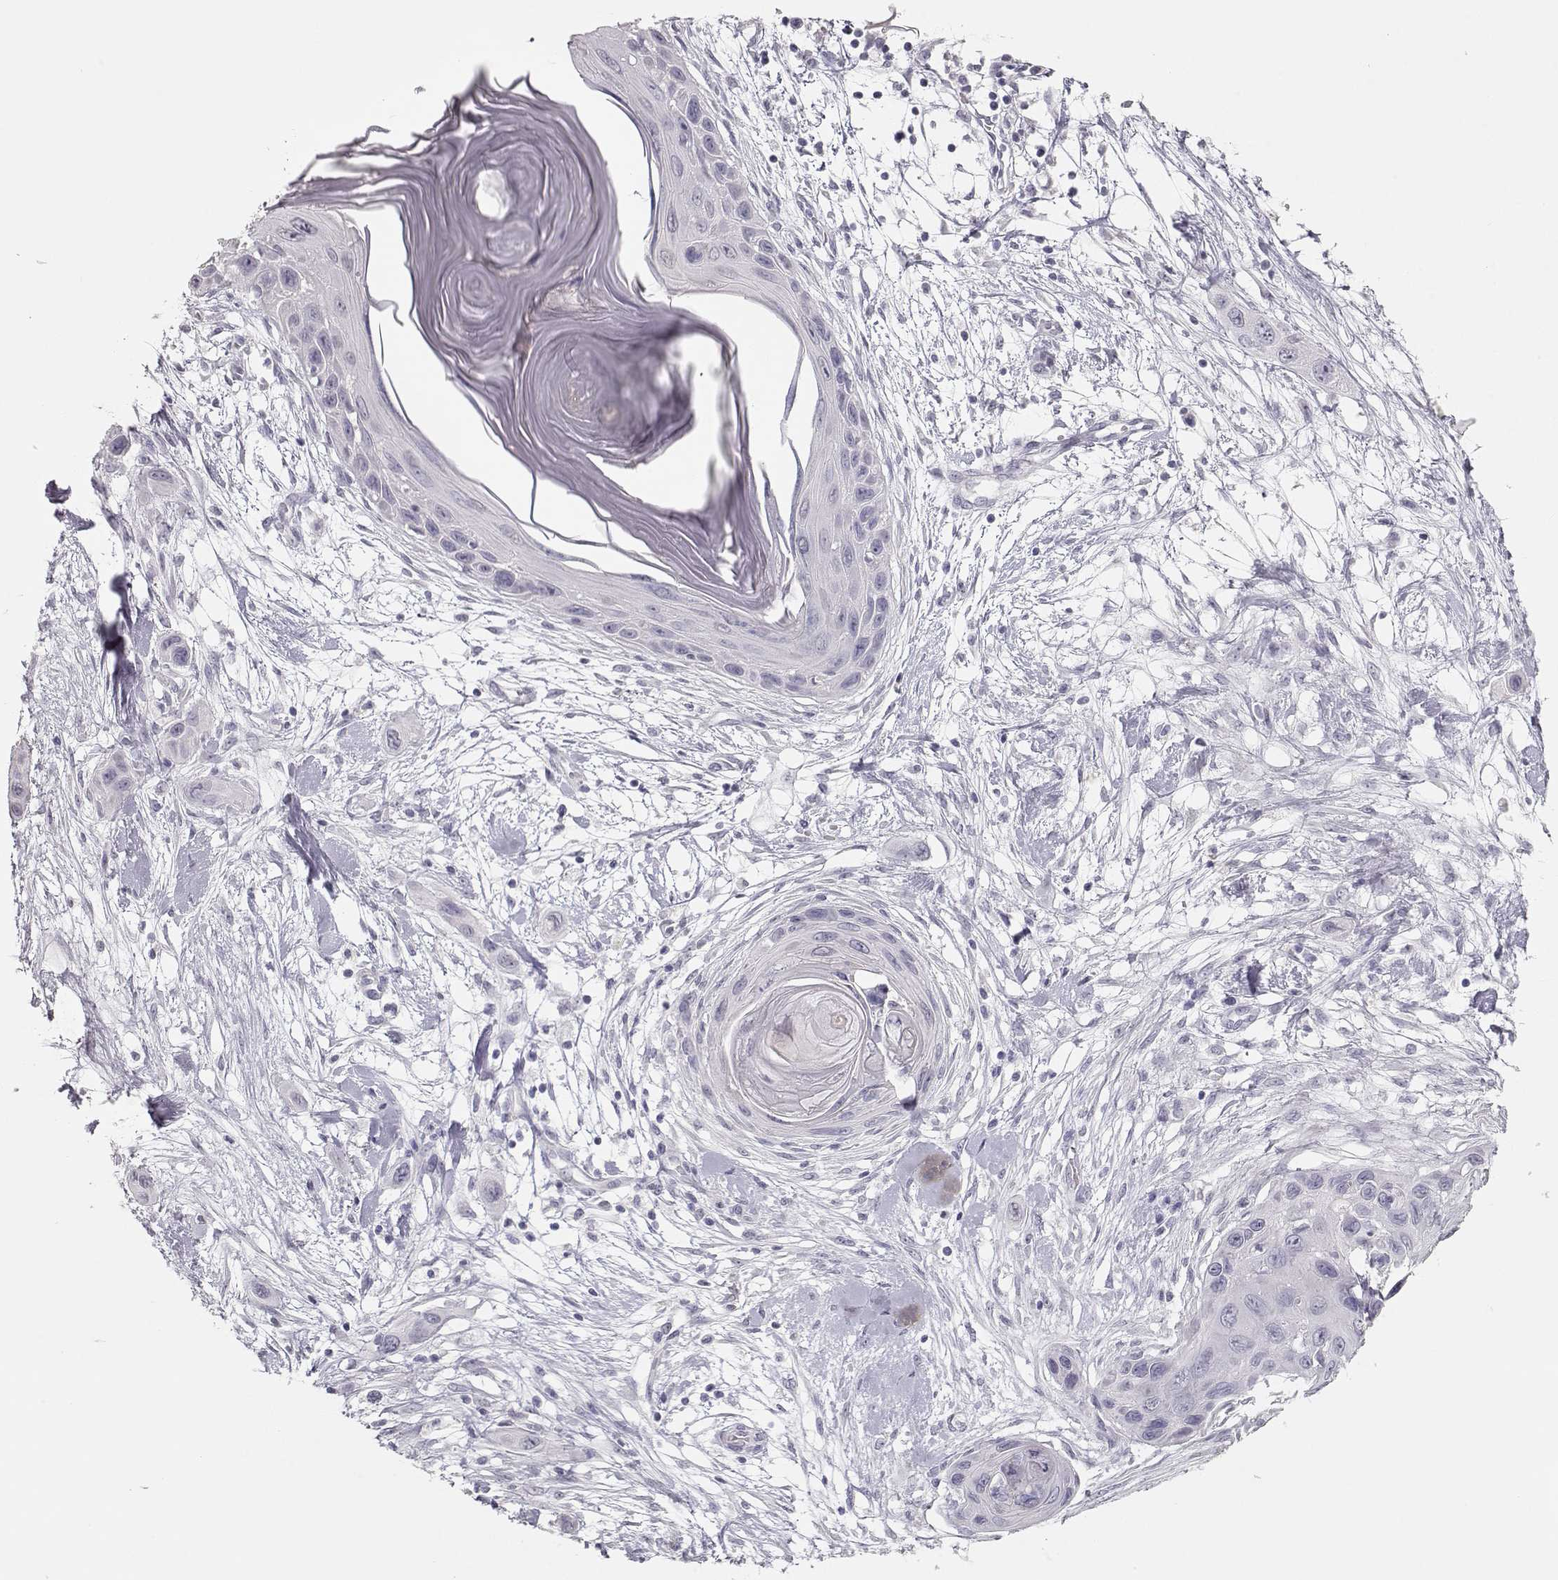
{"staining": {"intensity": "negative", "quantity": "none", "location": "none"}, "tissue": "skin cancer", "cell_type": "Tumor cells", "image_type": "cancer", "snomed": [{"axis": "morphology", "description": "Squamous cell carcinoma, NOS"}, {"axis": "topography", "description": "Skin"}], "caption": "Tumor cells show no significant expression in squamous cell carcinoma (skin).", "gene": "TKTL1", "patient": {"sex": "male", "age": 79}}